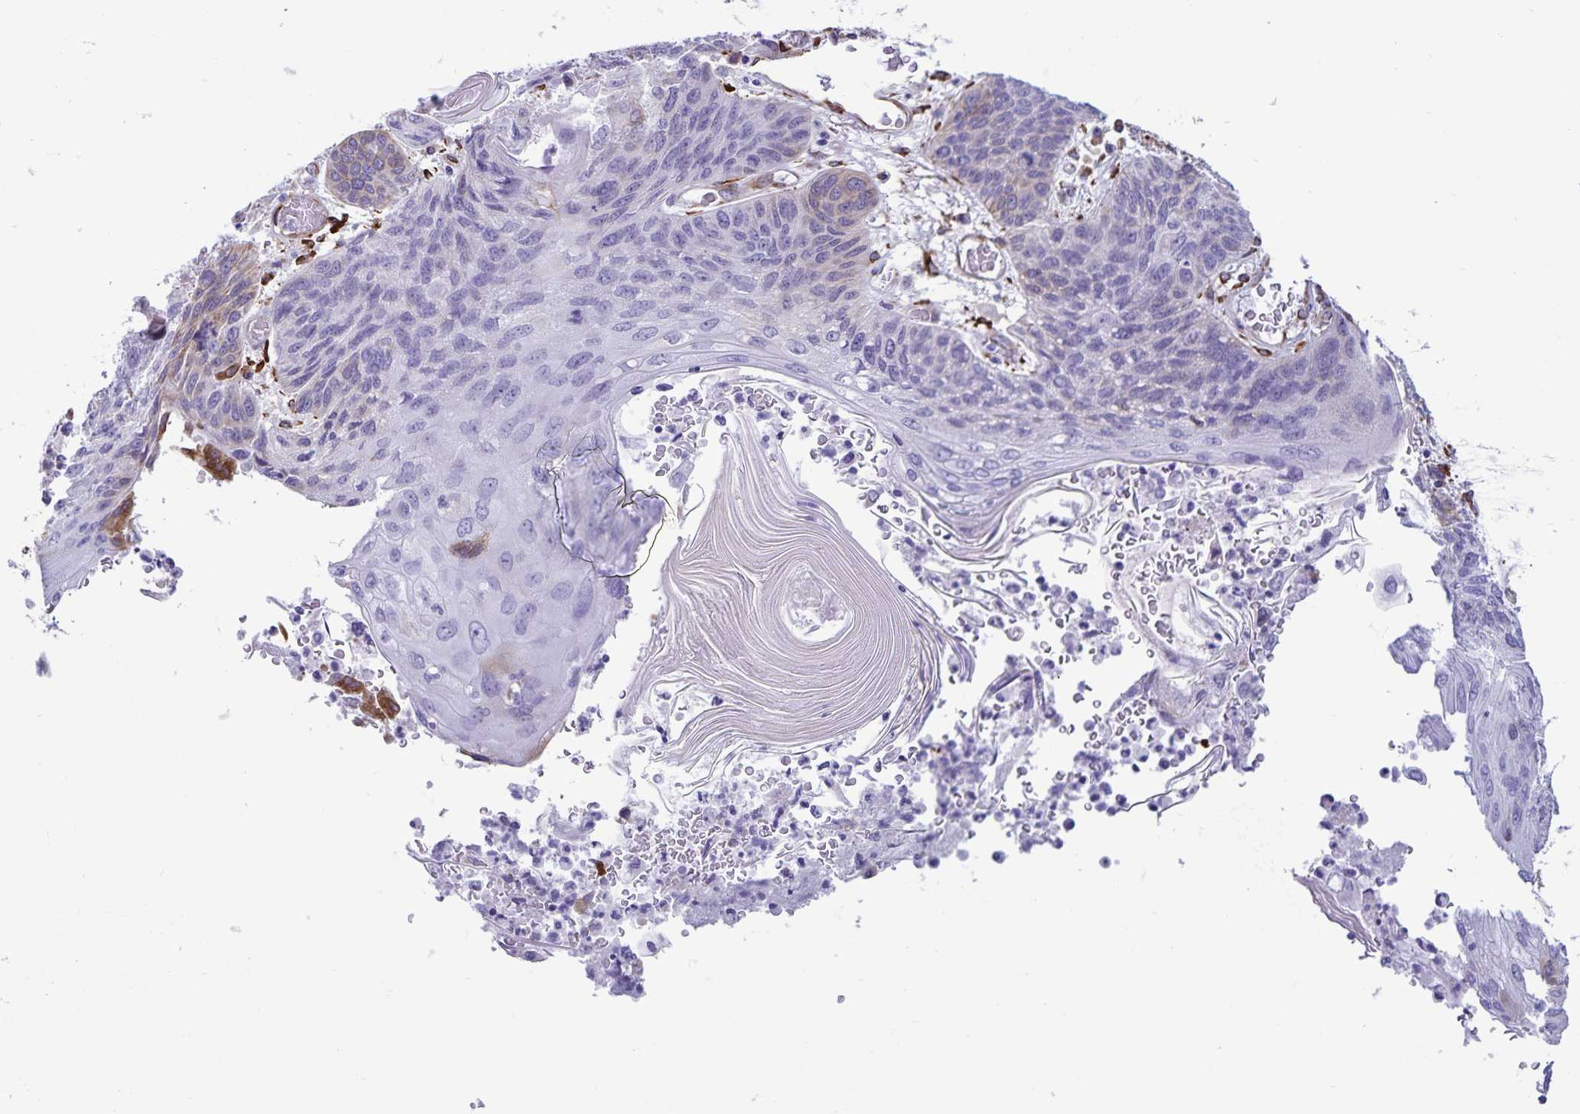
{"staining": {"intensity": "negative", "quantity": "none", "location": "none"}, "tissue": "lung cancer", "cell_type": "Tumor cells", "image_type": "cancer", "snomed": [{"axis": "morphology", "description": "Squamous cell carcinoma, NOS"}, {"axis": "morphology", "description": "Squamous cell carcinoma, metastatic, NOS"}, {"axis": "topography", "description": "Lymph node"}, {"axis": "topography", "description": "Lung"}], "caption": "High magnification brightfield microscopy of lung cancer stained with DAB (brown) and counterstained with hematoxylin (blue): tumor cells show no significant expression.", "gene": "RCN1", "patient": {"sex": "male", "age": 41}}